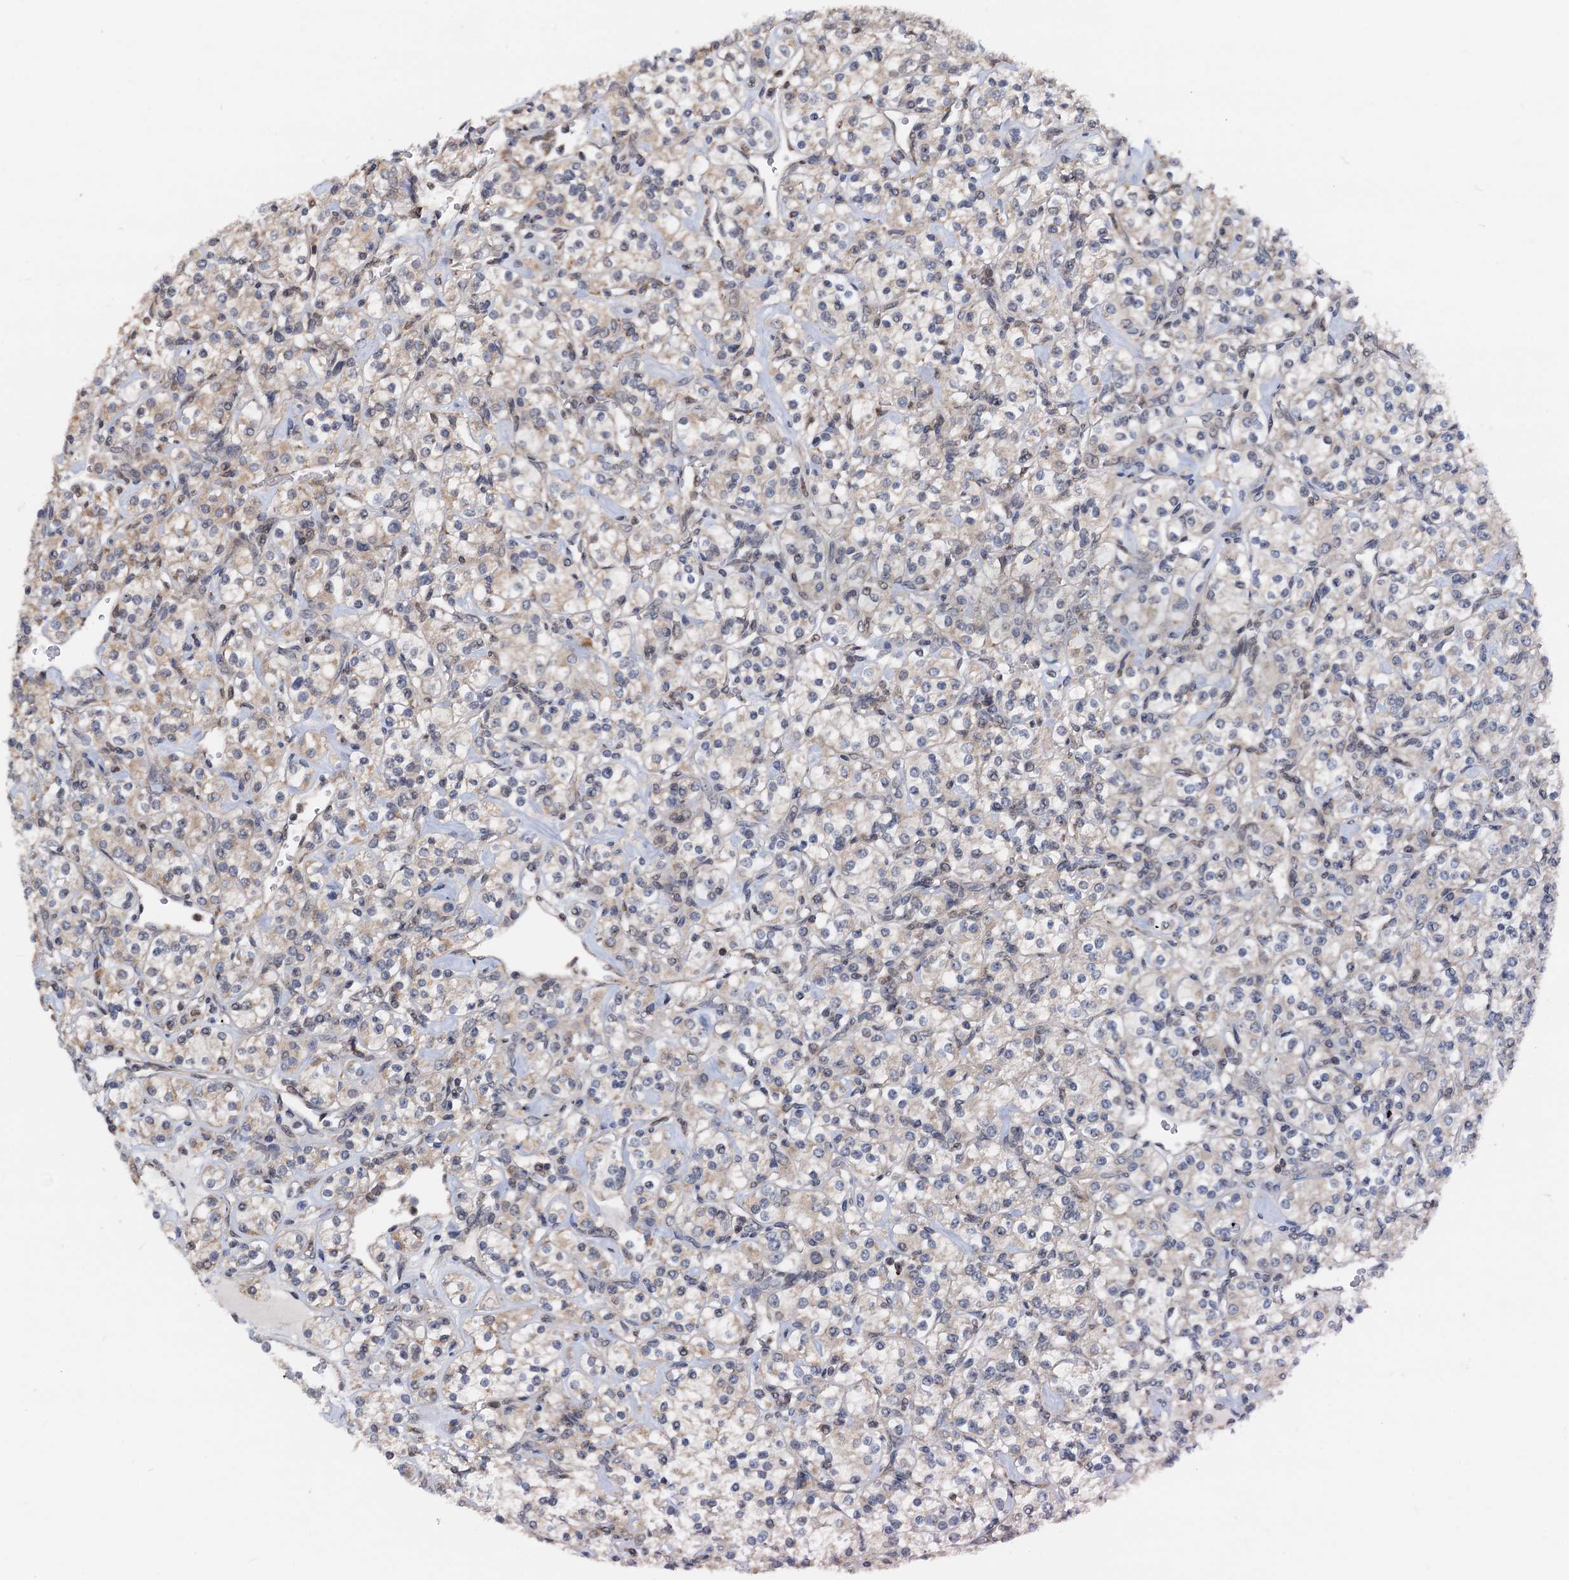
{"staining": {"intensity": "weak", "quantity": "25%-75%", "location": "cytoplasmic/membranous"}, "tissue": "renal cancer", "cell_type": "Tumor cells", "image_type": "cancer", "snomed": [{"axis": "morphology", "description": "Adenocarcinoma, NOS"}, {"axis": "topography", "description": "Kidney"}], "caption": "Immunohistochemistry photomicrograph of human renal adenocarcinoma stained for a protein (brown), which displays low levels of weak cytoplasmic/membranous positivity in about 25%-75% of tumor cells.", "gene": "MCMBP", "patient": {"sex": "male", "age": 77}}